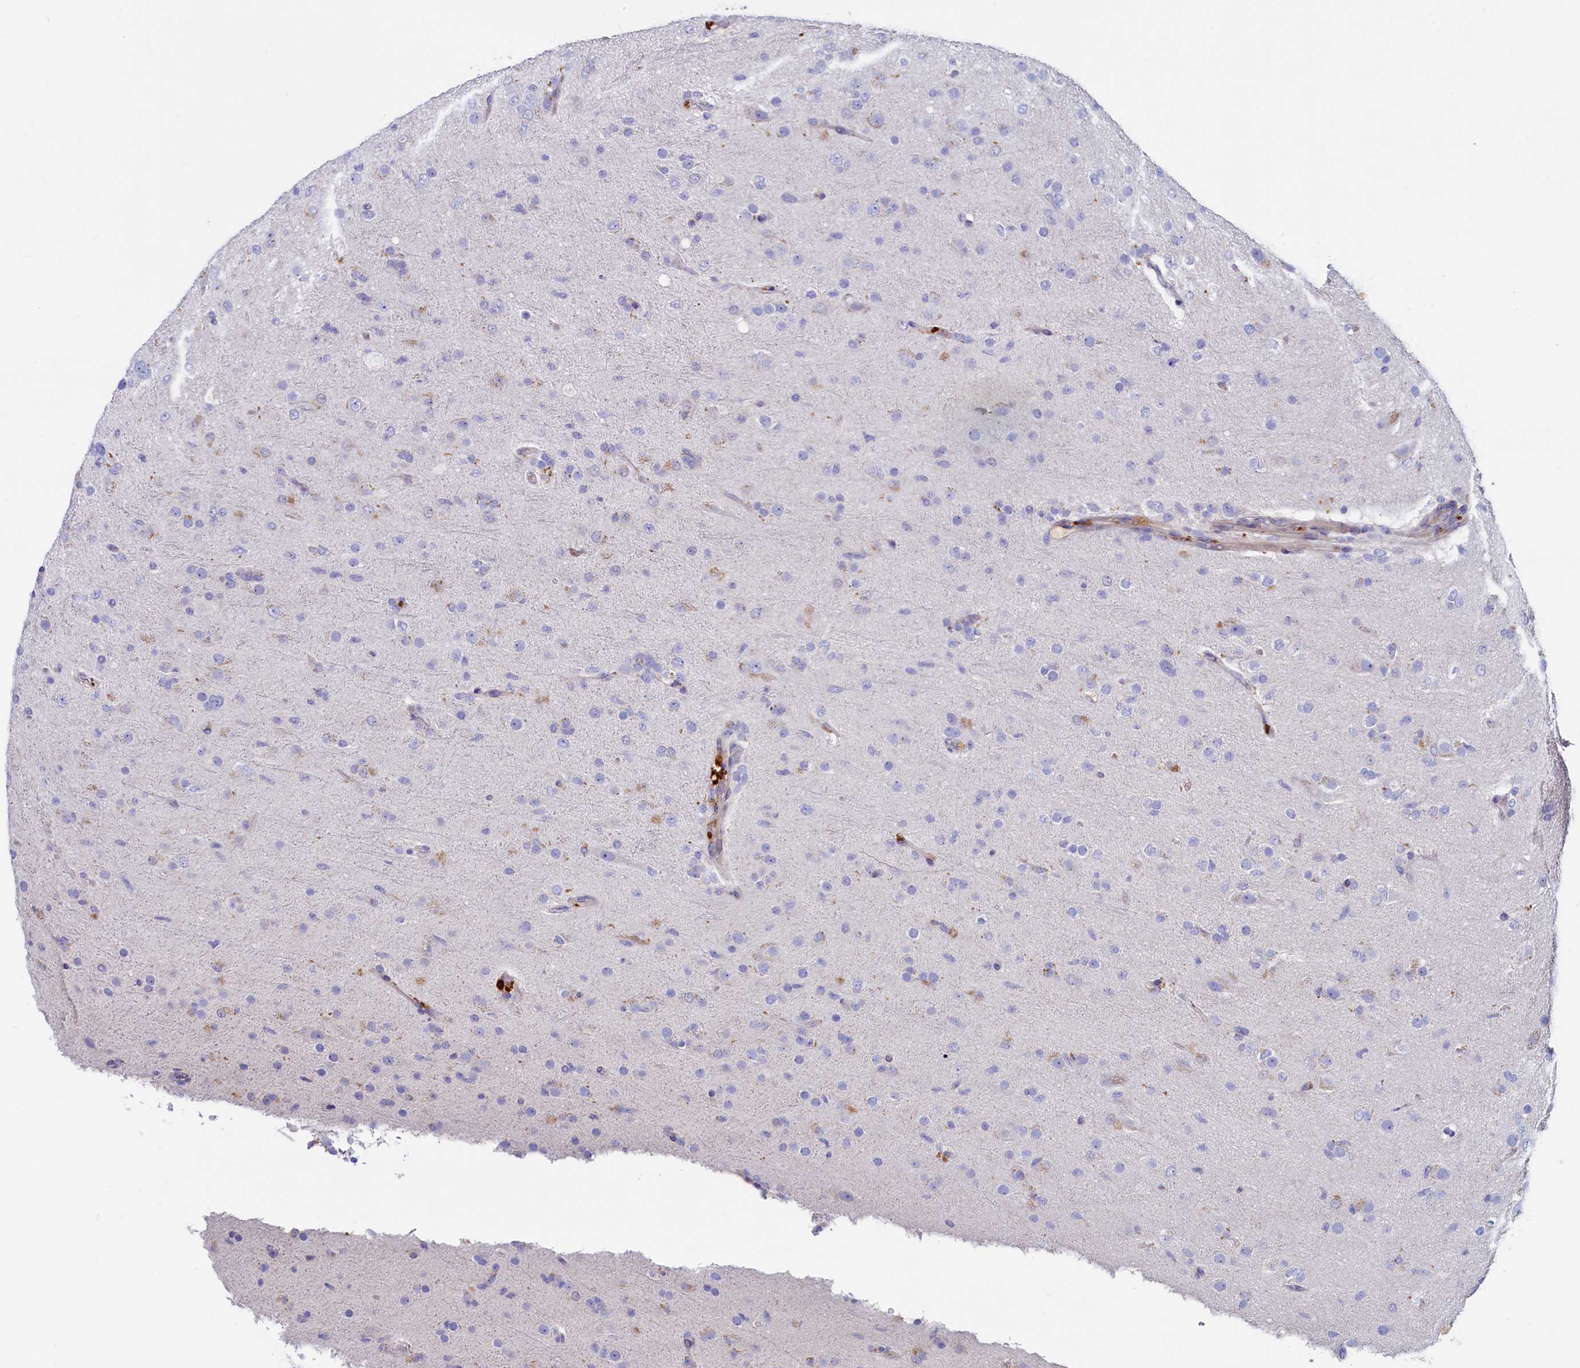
{"staining": {"intensity": "negative", "quantity": "none", "location": "none"}, "tissue": "glioma", "cell_type": "Tumor cells", "image_type": "cancer", "snomed": [{"axis": "morphology", "description": "Glioma, malignant, Low grade"}, {"axis": "topography", "description": "Brain"}], "caption": "An IHC photomicrograph of low-grade glioma (malignant) is shown. There is no staining in tumor cells of low-grade glioma (malignant). (Immunohistochemistry, brightfield microscopy, high magnification).", "gene": "ASTE1", "patient": {"sex": "male", "age": 65}}